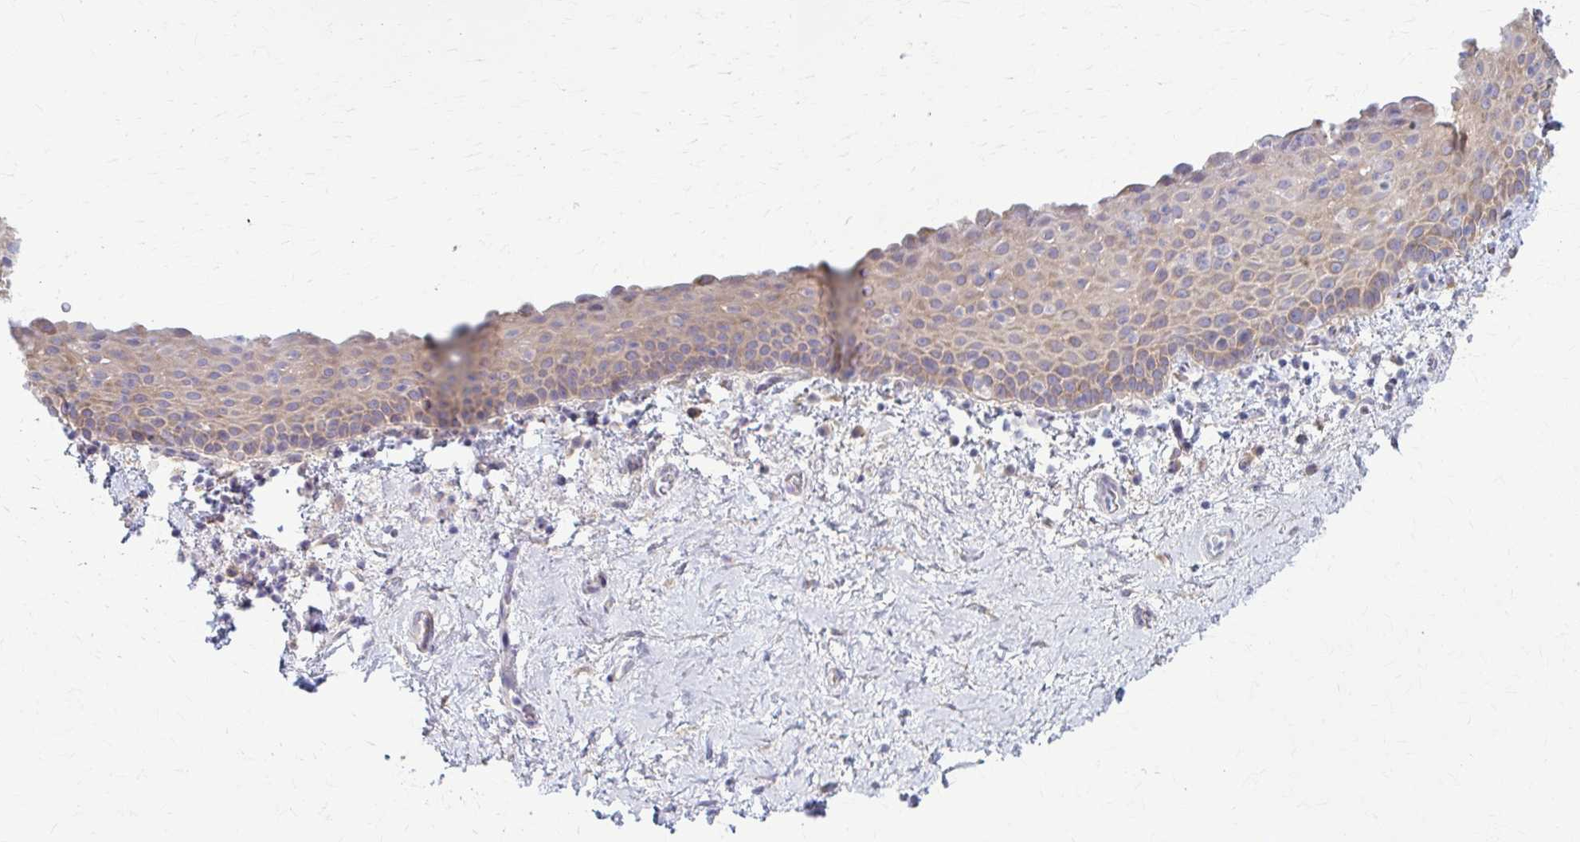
{"staining": {"intensity": "weak", "quantity": "25%-75%", "location": "cytoplasmic/membranous"}, "tissue": "vagina", "cell_type": "Squamous epithelial cells", "image_type": "normal", "snomed": [{"axis": "morphology", "description": "Normal tissue, NOS"}, {"axis": "topography", "description": "Vagina"}], "caption": "Protein analysis of normal vagina reveals weak cytoplasmic/membranous staining in about 25%-75% of squamous epithelial cells.", "gene": "PRKRA", "patient": {"sex": "female", "age": 61}}